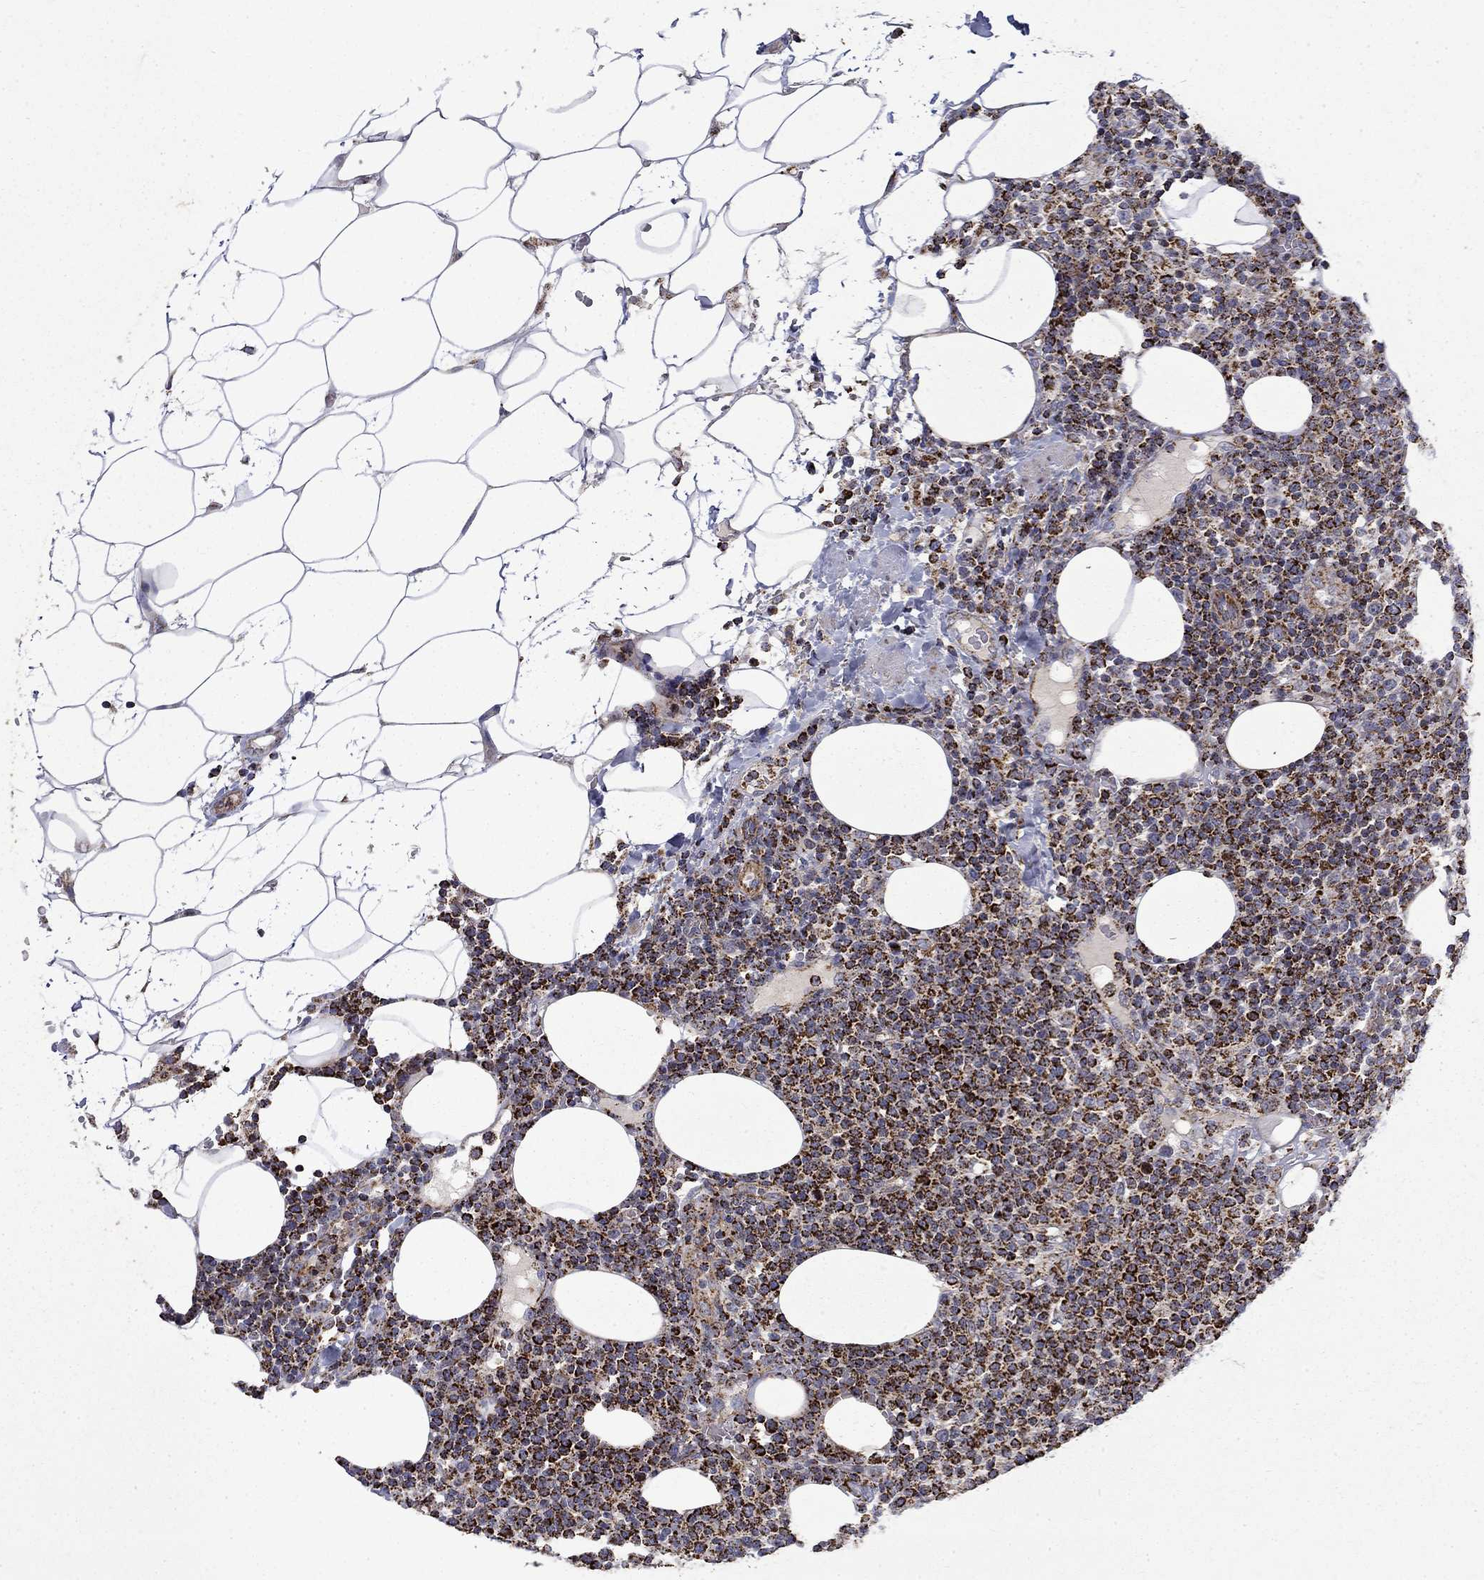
{"staining": {"intensity": "strong", "quantity": ">75%", "location": "cytoplasmic/membranous"}, "tissue": "lymphoma", "cell_type": "Tumor cells", "image_type": "cancer", "snomed": [{"axis": "morphology", "description": "Malignant lymphoma, non-Hodgkin's type, High grade"}, {"axis": "topography", "description": "Lymph node"}], "caption": "Immunohistochemistry (IHC) micrograph of malignant lymphoma, non-Hodgkin's type (high-grade) stained for a protein (brown), which reveals high levels of strong cytoplasmic/membranous expression in approximately >75% of tumor cells.", "gene": "PCBP3", "patient": {"sex": "male", "age": 61}}